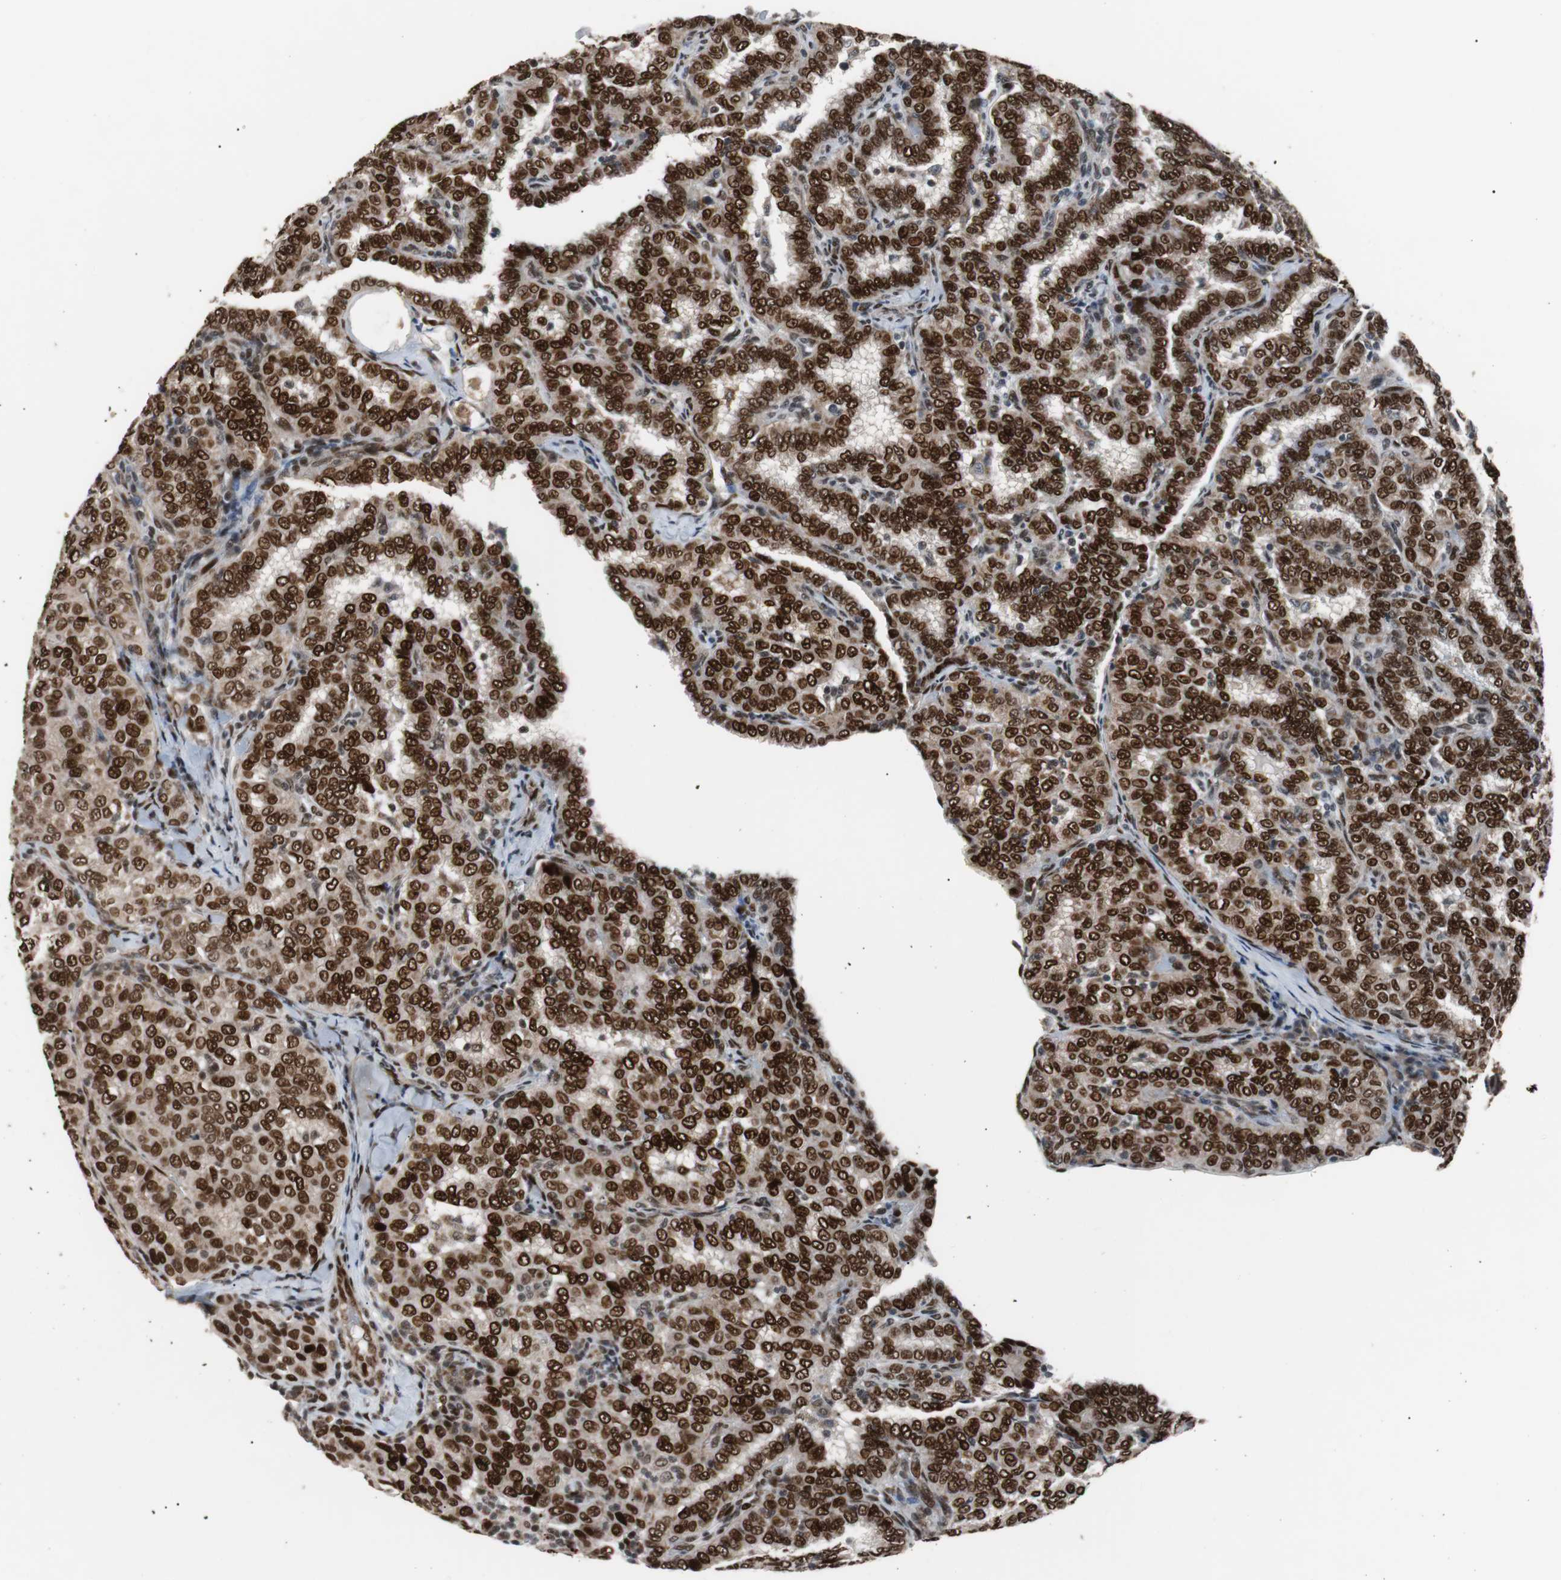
{"staining": {"intensity": "strong", "quantity": ">75%", "location": "cytoplasmic/membranous,nuclear"}, "tissue": "thyroid cancer", "cell_type": "Tumor cells", "image_type": "cancer", "snomed": [{"axis": "morphology", "description": "Papillary adenocarcinoma, NOS"}, {"axis": "topography", "description": "Thyroid gland"}], "caption": "The photomicrograph displays immunohistochemical staining of thyroid cancer (papillary adenocarcinoma). There is strong cytoplasmic/membranous and nuclear positivity is present in about >75% of tumor cells.", "gene": "NBL1", "patient": {"sex": "female", "age": 30}}